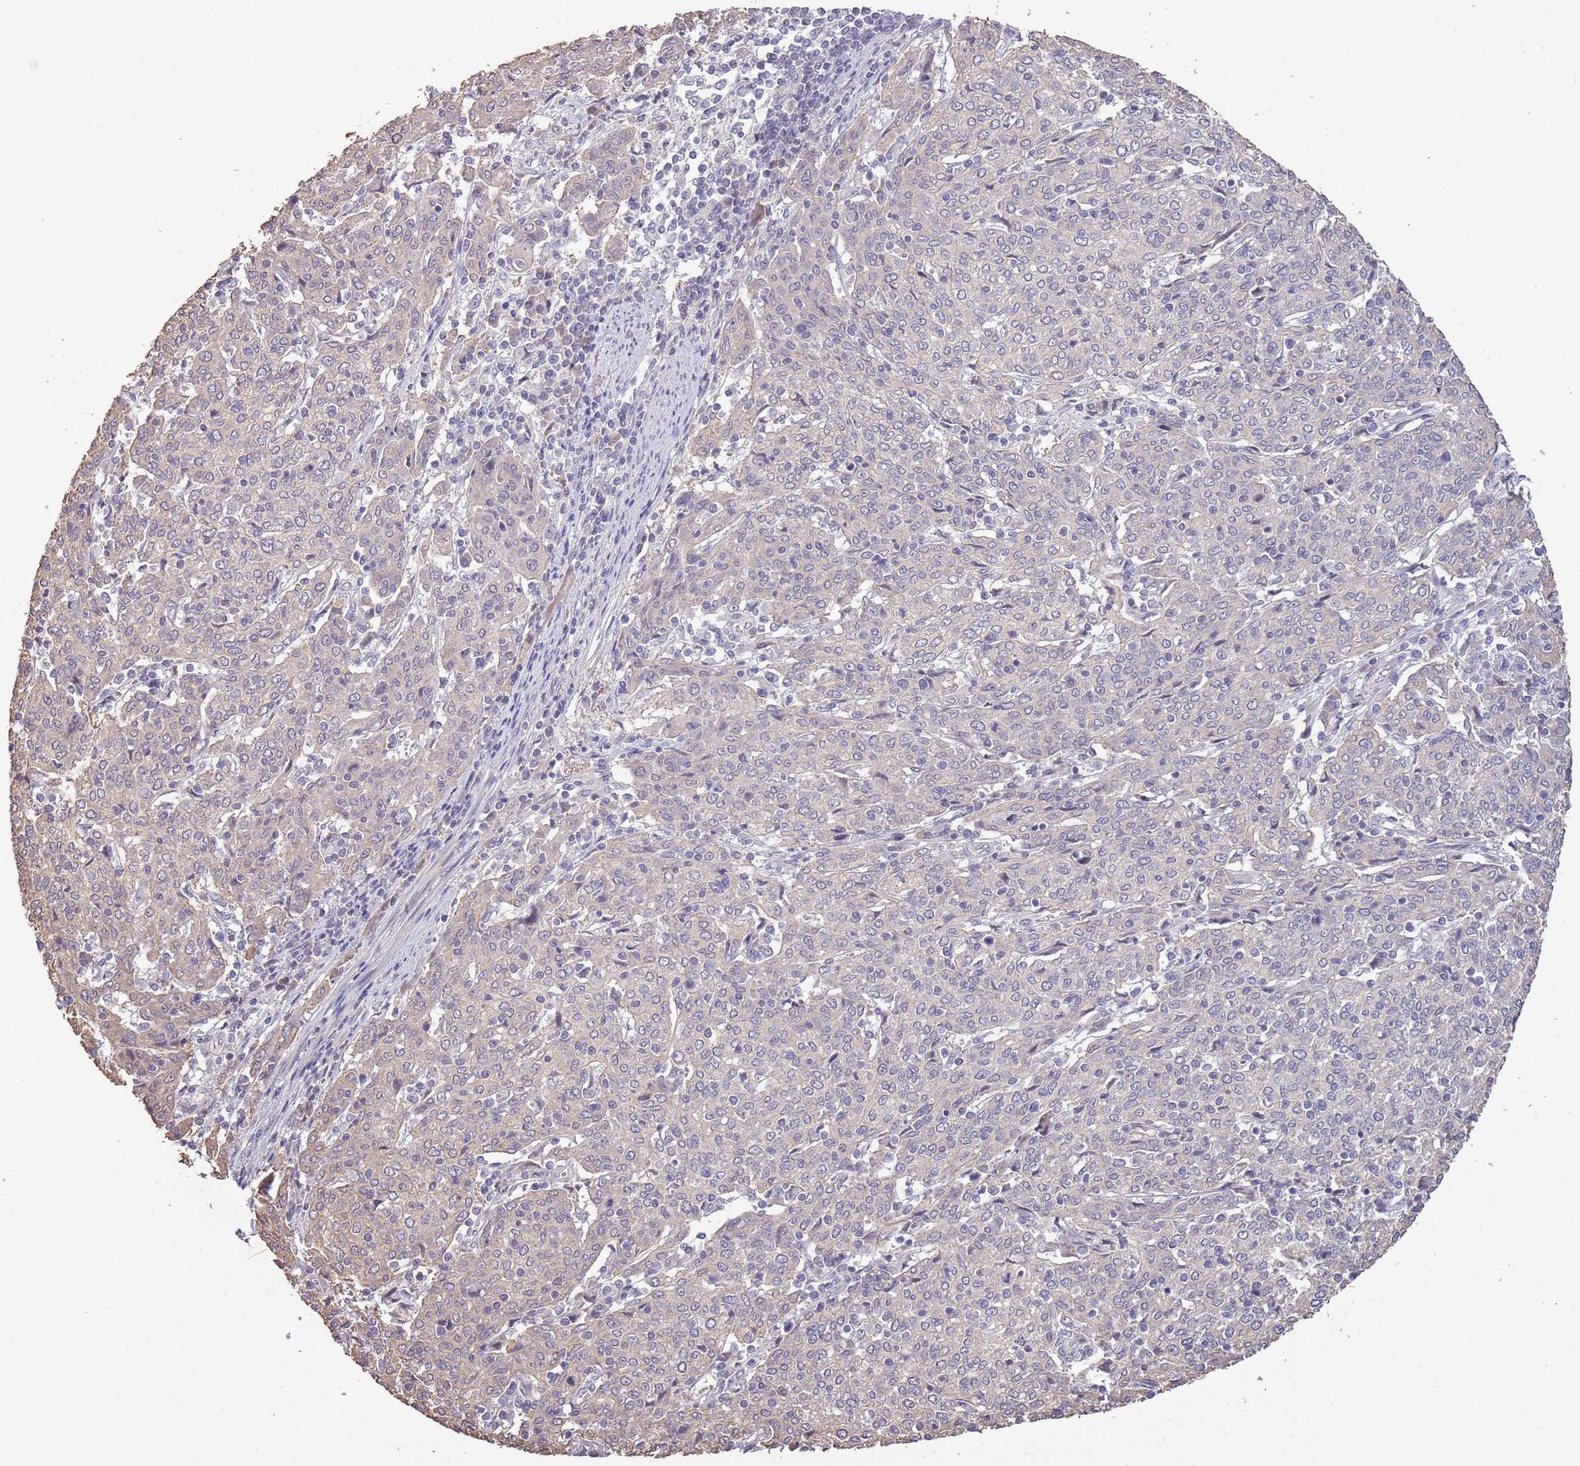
{"staining": {"intensity": "weak", "quantity": "25%-75%", "location": "cytoplasmic/membranous"}, "tissue": "cervical cancer", "cell_type": "Tumor cells", "image_type": "cancer", "snomed": [{"axis": "morphology", "description": "Squamous cell carcinoma, NOS"}, {"axis": "topography", "description": "Cervix"}], "caption": "Immunohistochemical staining of human cervical cancer (squamous cell carcinoma) displays weak cytoplasmic/membranous protein staining in about 25%-75% of tumor cells. (Stains: DAB (3,3'-diaminobenzidine) in brown, nuclei in blue, Microscopy: brightfield microscopy at high magnification).", "gene": "LIPJ", "patient": {"sex": "female", "age": 67}}